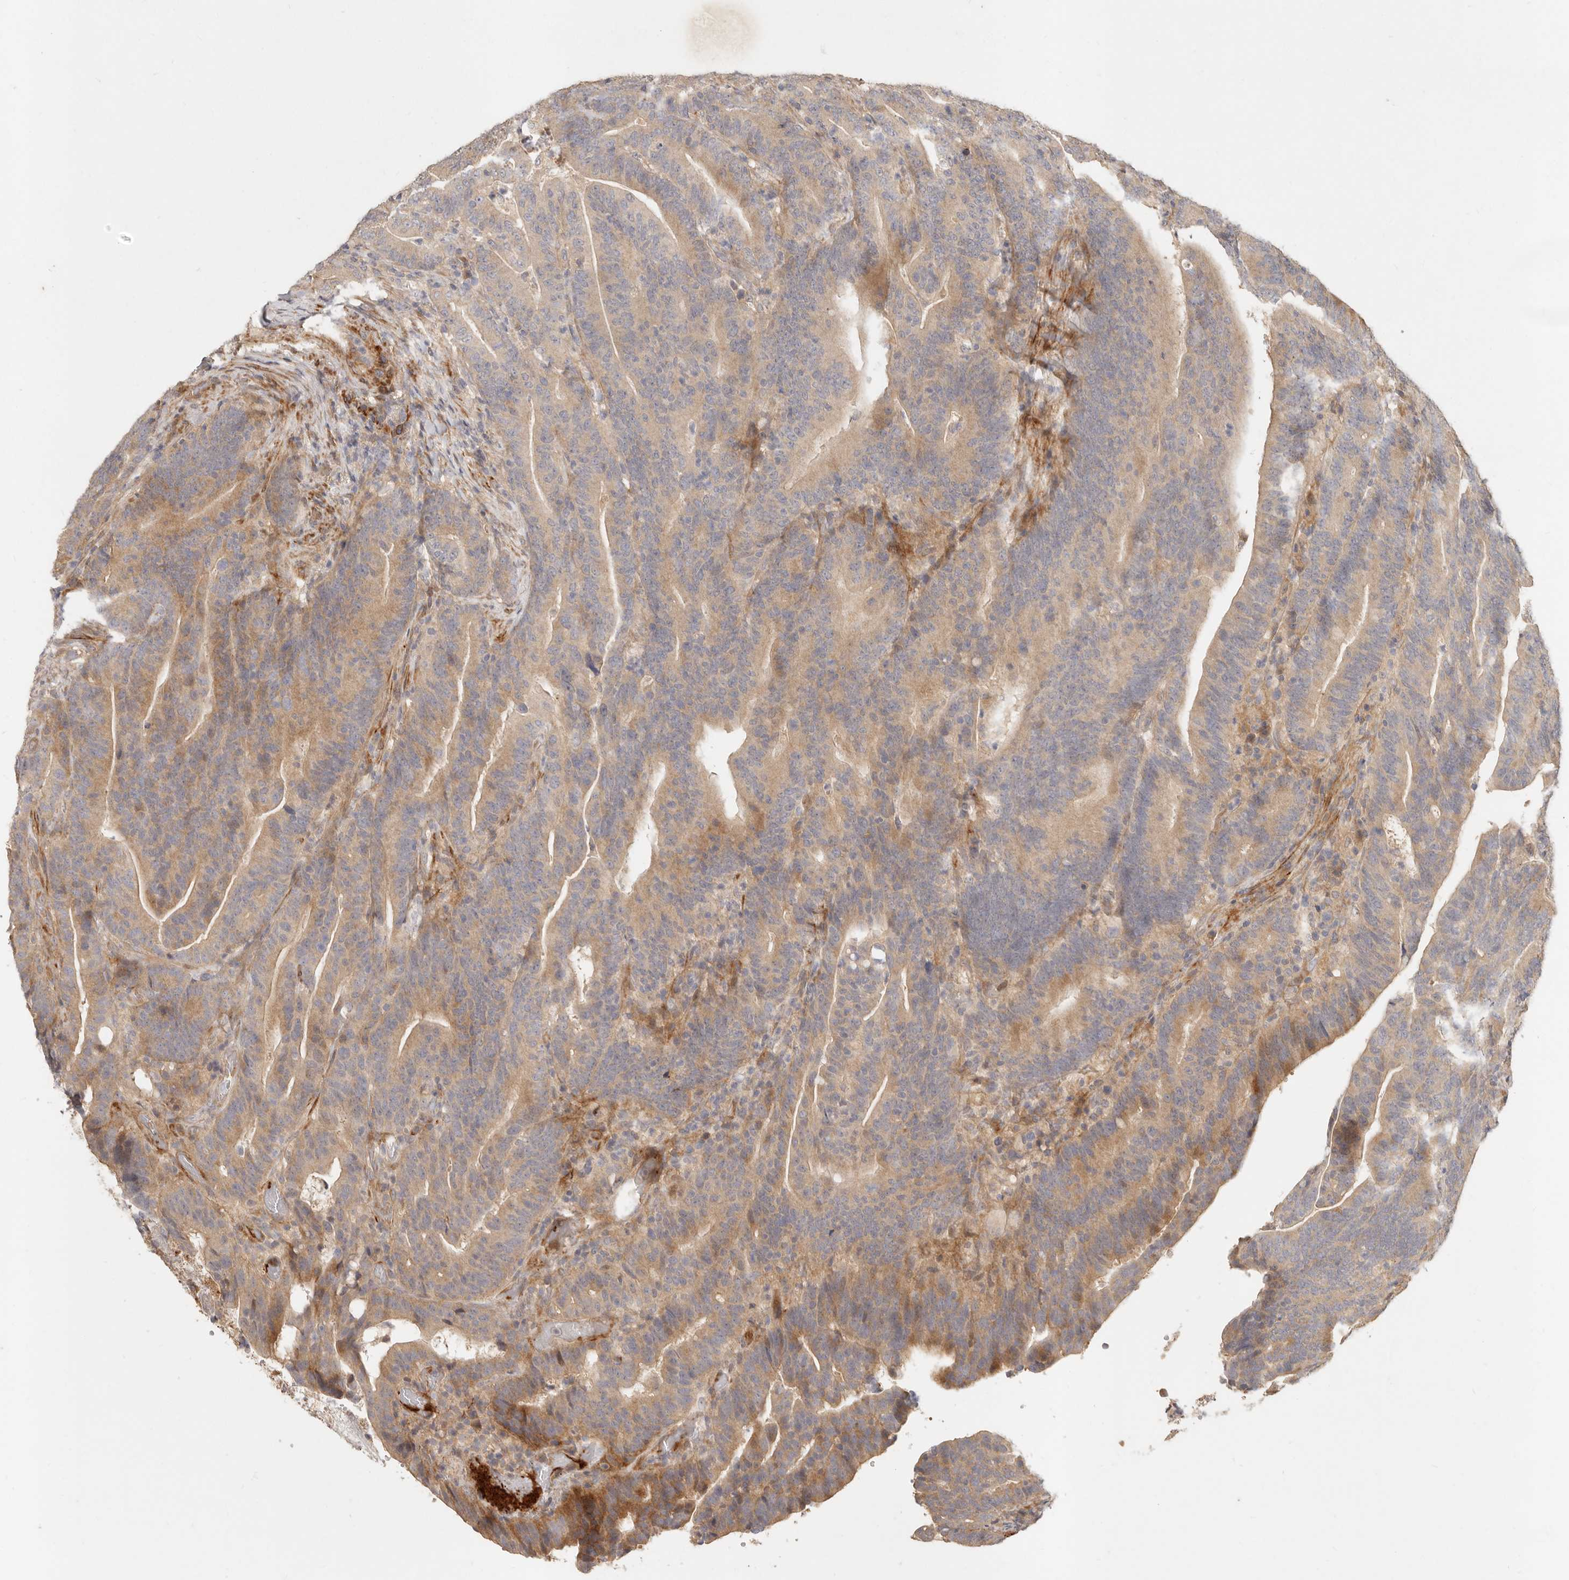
{"staining": {"intensity": "weak", "quantity": "25%-75%", "location": "cytoplasmic/membranous"}, "tissue": "colorectal cancer", "cell_type": "Tumor cells", "image_type": "cancer", "snomed": [{"axis": "morphology", "description": "Adenocarcinoma, NOS"}, {"axis": "topography", "description": "Colon"}], "caption": "Immunohistochemistry (IHC) of human colorectal cancer shows low levels of weak cytoplasmic/membranous positivity in approximately 25%-75% of tumor cells.", "gene": "VIPR1", "patient": {"sex": "female", "age": 66}}